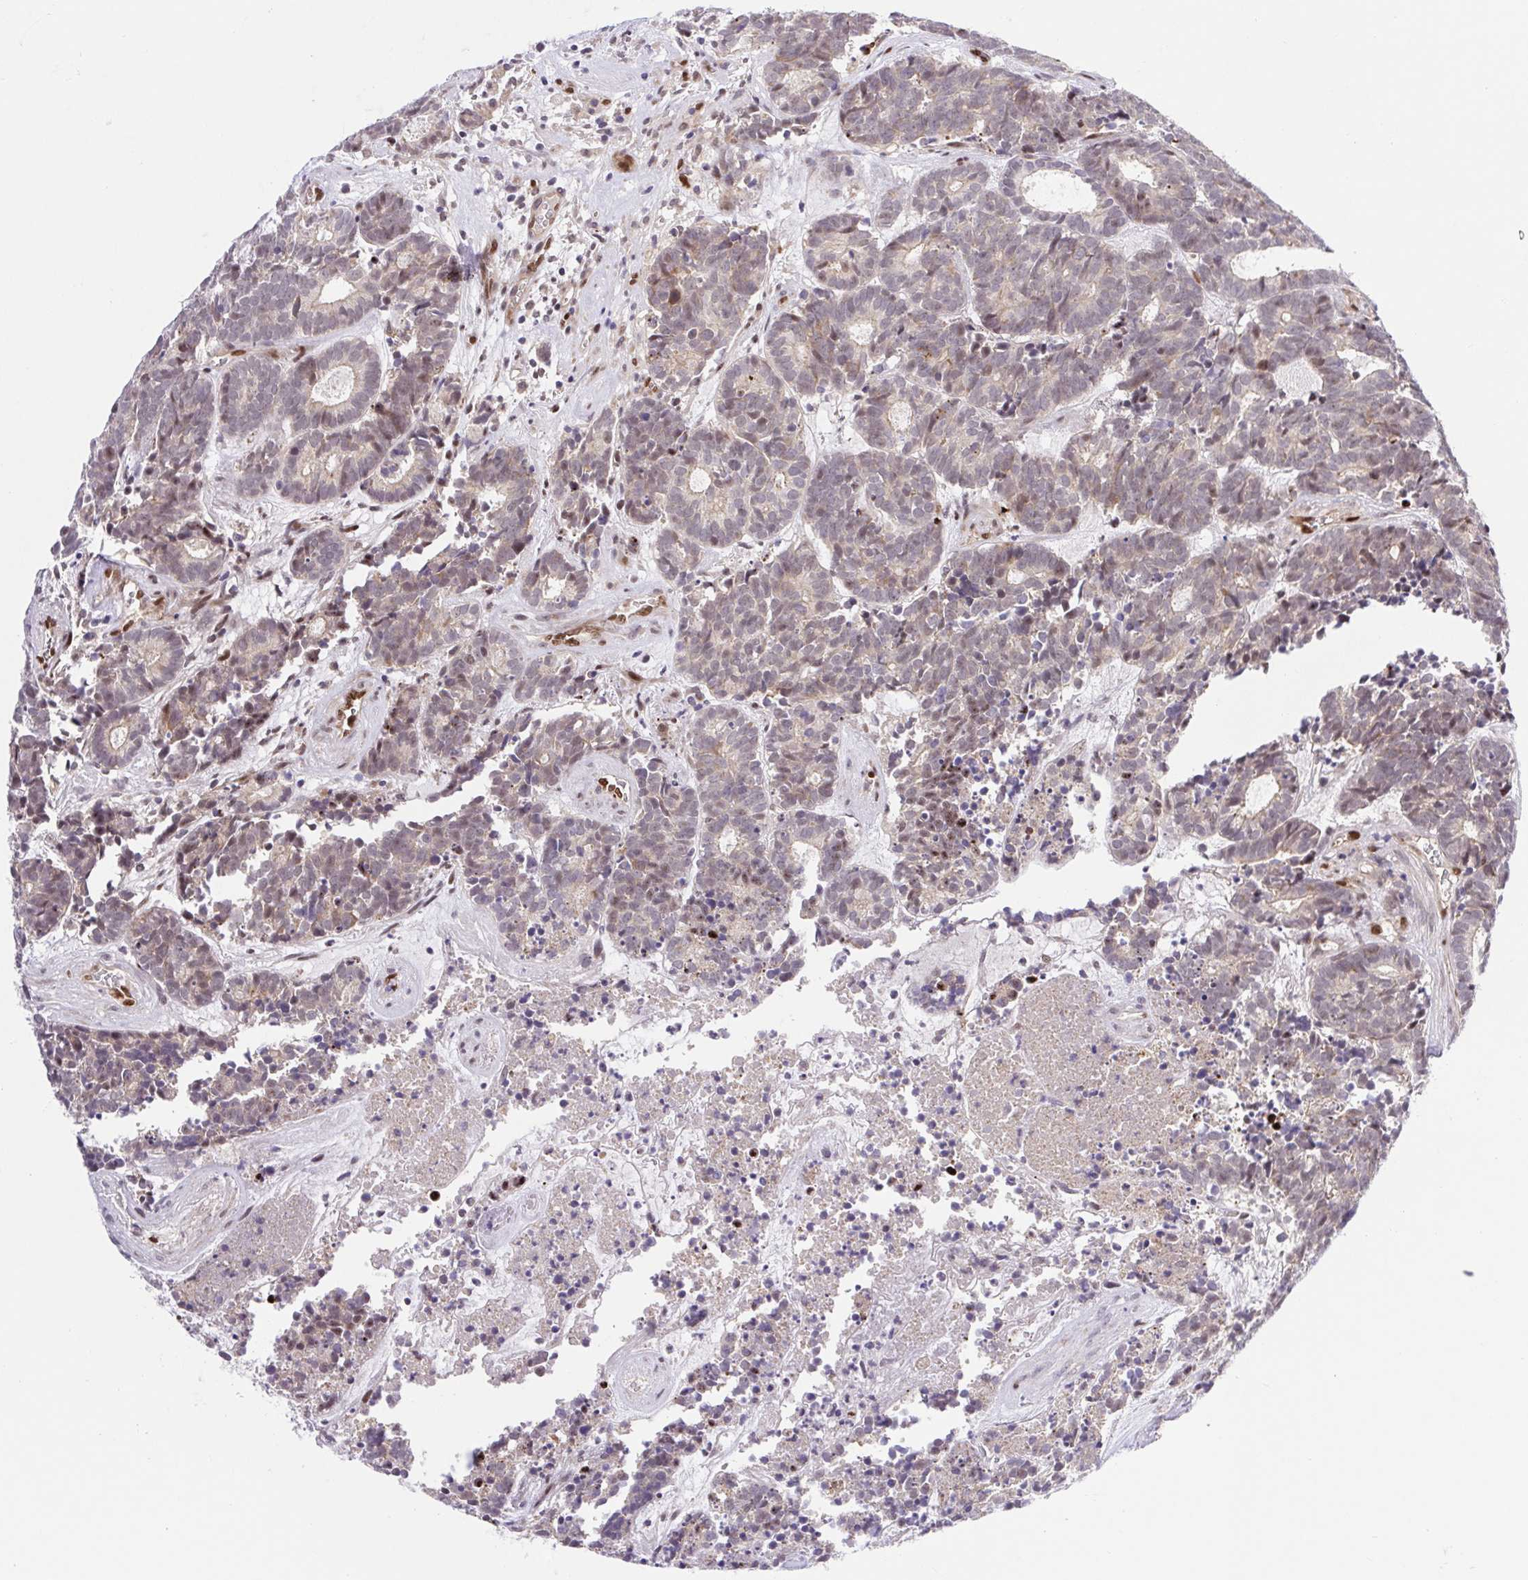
{"staining": {"intensity": "weak", "quantity": "25%-75%", "location": "nuclear"}, "tissue": "head and neck cancer", "cell_type": "Tumor cells", "image_type": "cancer", "snomed": [{"axis": "morphology", "description": "Adenocarcinoma, NOS"}, {"axis": "topography", "description": "Head-Neck"}], "caption": "High-power microscopy captured an immunohistochemistry image of head and neck adenocarcinoma, revealing weak nuclear positivity in approximately 25%-75% of tumor cells.", "gene": "ERG", "patient": {"sex": "female", "age": 81}}